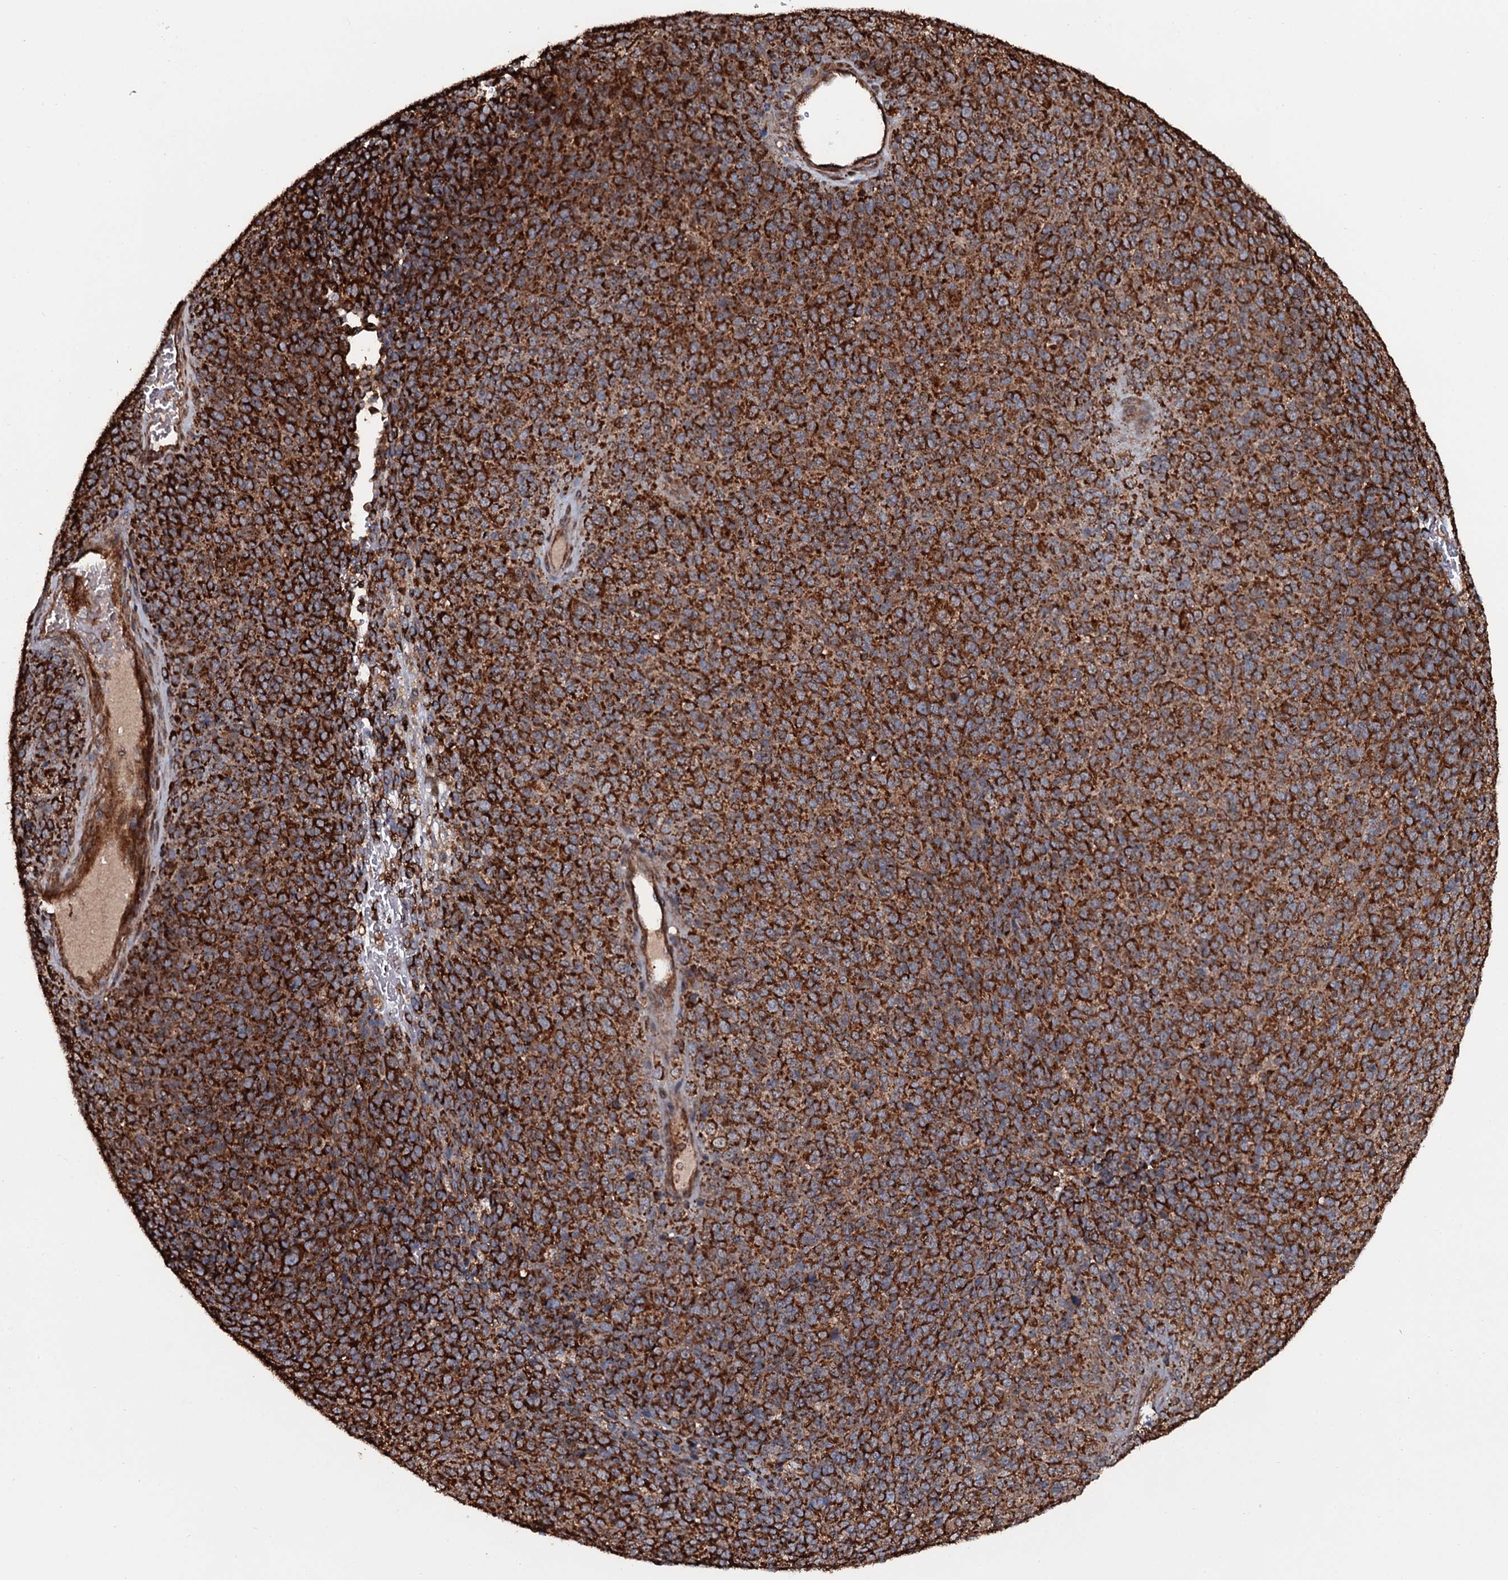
{"staining": {"intensity": "strong", "quantity": ">75%", "location": "cytoplasmic/membranous"}, "tissue": "melanoma", "cell_type": "Tumor cells", "image_type": "cancer", "snomed": [{"axis": "morphology", "description": "Malignant melanoma, Metastatic site"}, {"axis": "topography", "description": "Brain"}], "caption": "Melanoma tissue shows strong cytoplasmic/membranous staining in about >75% of tumor cells", "gene": "VWA8", "patient": {"sex": "female", "age": 56}}